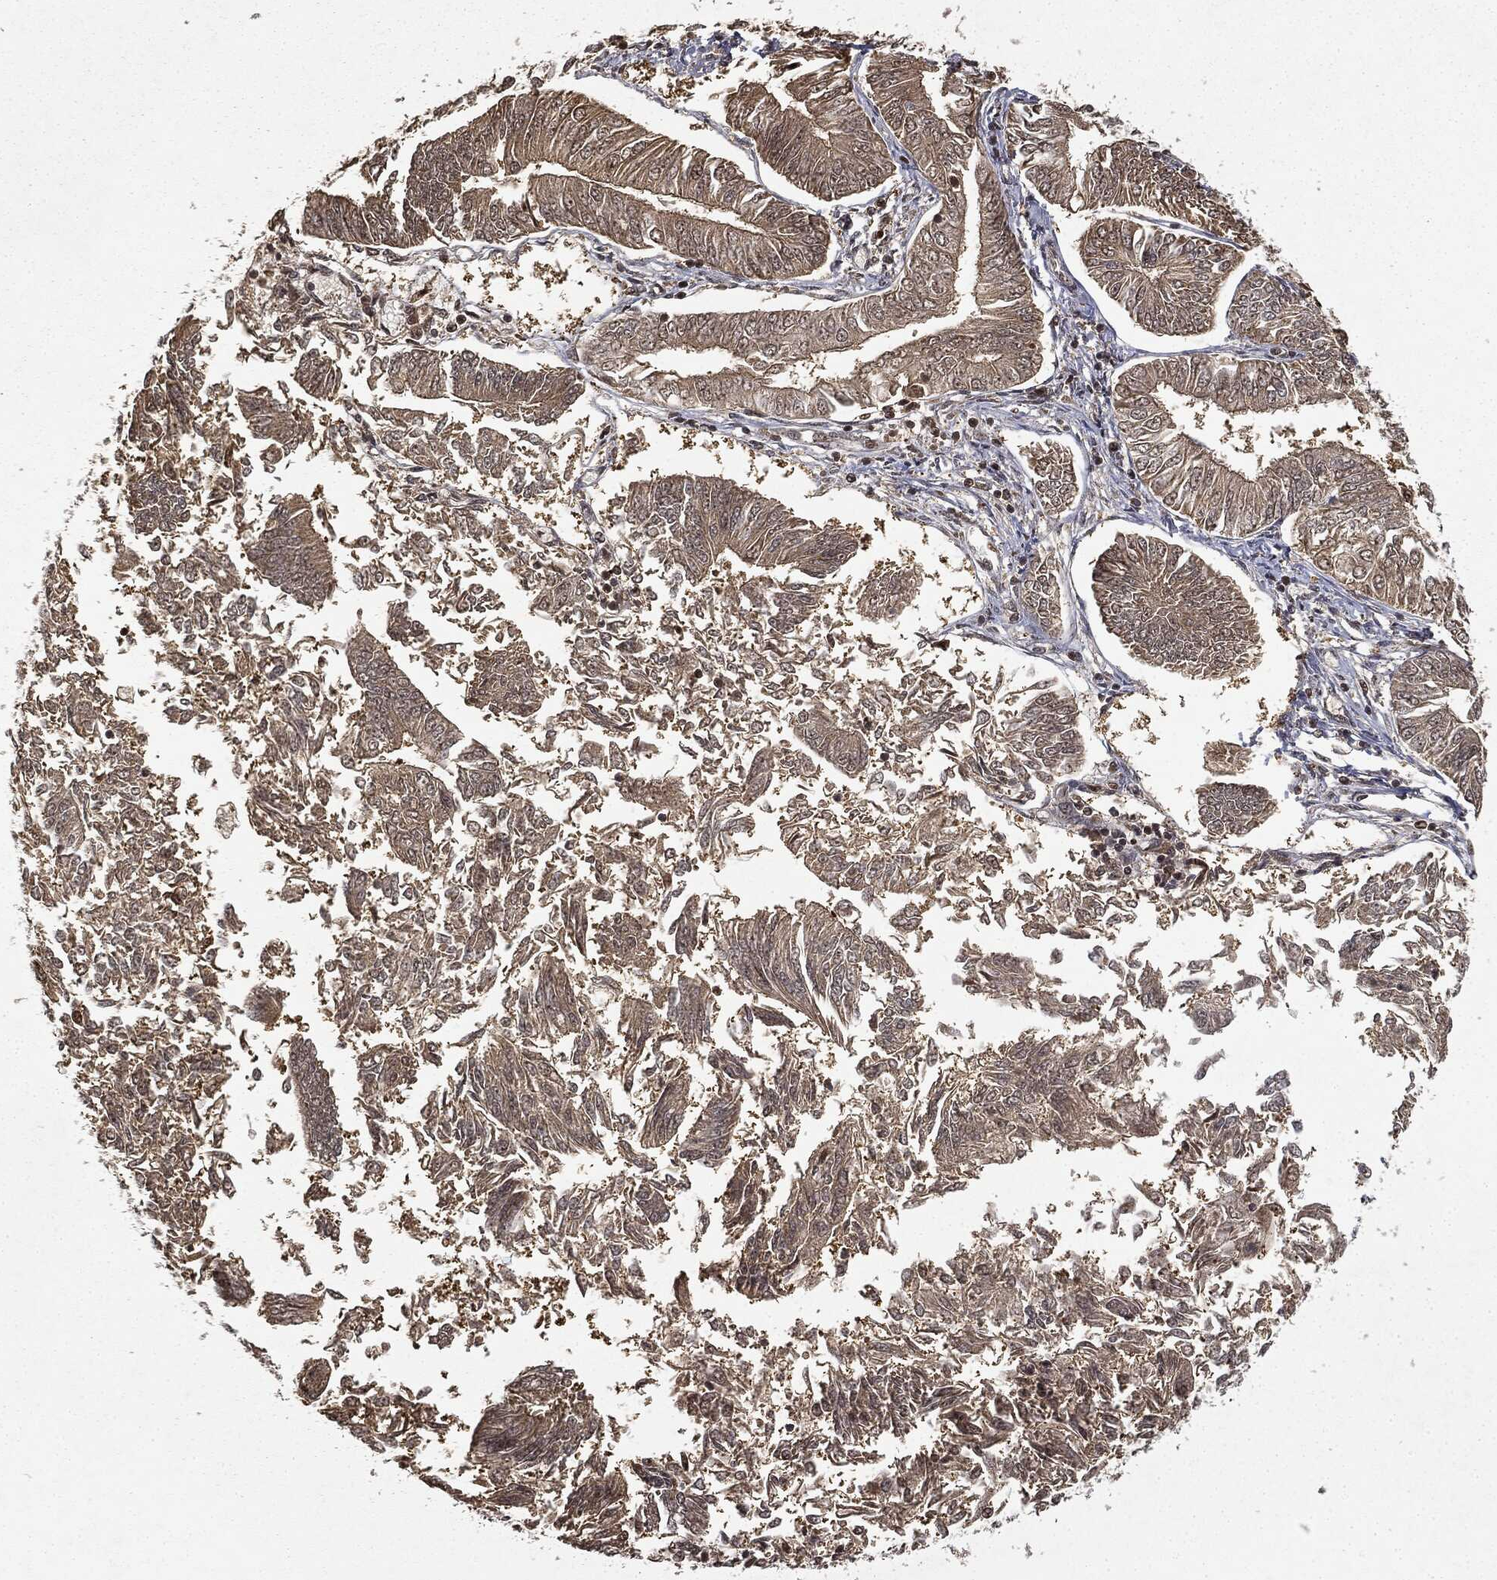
{"staining": {"intensity": "weak", "quantity": ">75%", "location": "cytoplasmic/membranous"}, "tissue": "endometrial cancer", "cell_type": "Tumor cells", "image_type": "cancer", "snomed": [{"axis": "morphology", "description": "Adenocarcinoma, NOS"}, {"axis": "topography", "description": "Endometrium"}], "caption": "Tumor cells demonstrate low levels of weak cytoplasmic/membranous expression in approximately >75% of cells in human endometrial cancer.", "gene": "ZNHIT6", "patient": {"sex": "female", "age": 58}}